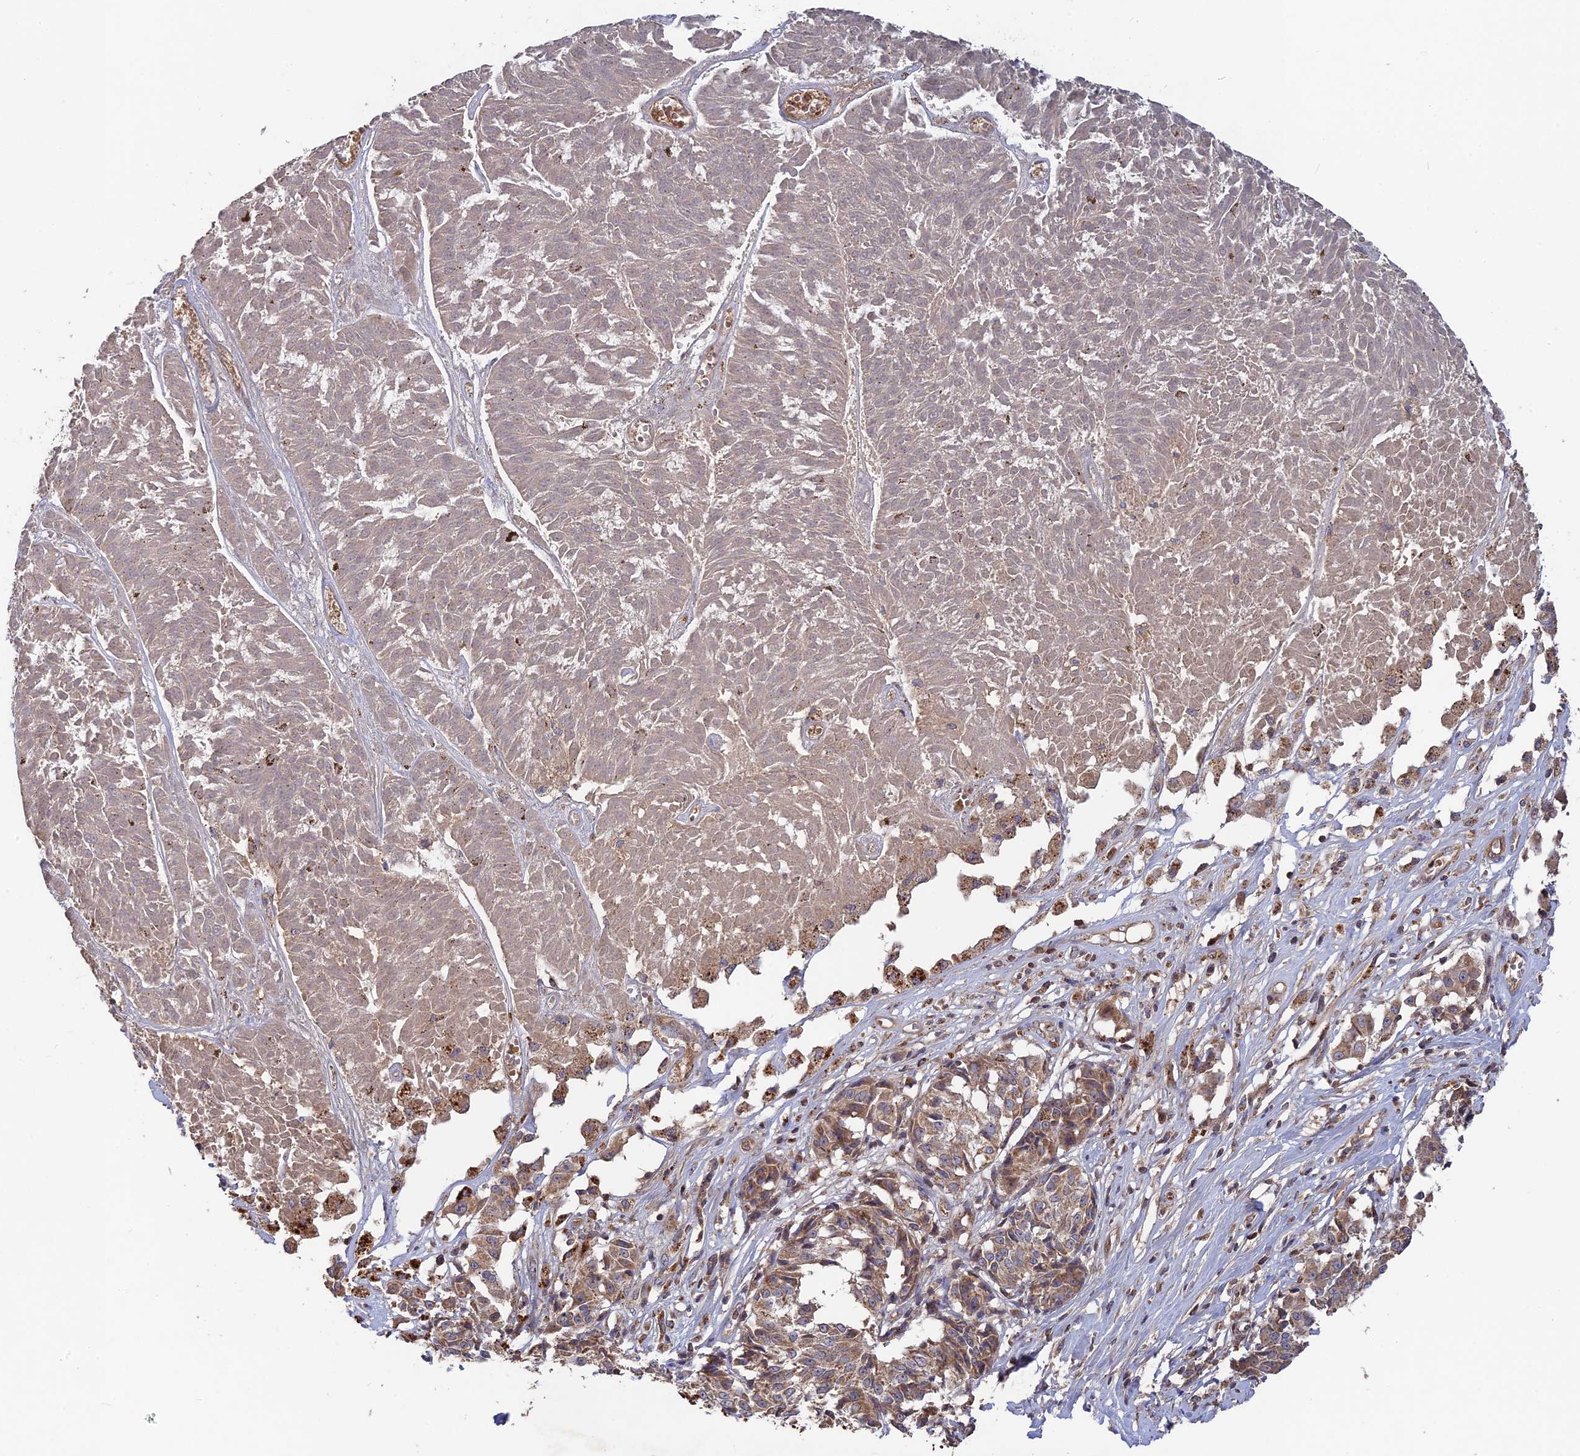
{"staining": {"intensity": "moderate", "quantity": ">75%", "location": "cytoplasmic/membranous"}, "tissue": "melanoma", "cell_type": "Tumor cells", "image_type": "cancer", "snomed": [{"axis": "morphology", "description": "Malignant melanoma, NOS"}, {"axis": "topography", "description": "Skin"}], "caption": "A photomicrograph of human melanoma stained for a protein displays moderate cytoplasmic/membranous brown staining in tumor cells.", "gene": "RPIA", "patient": {"sex": "female", "age": 72}}